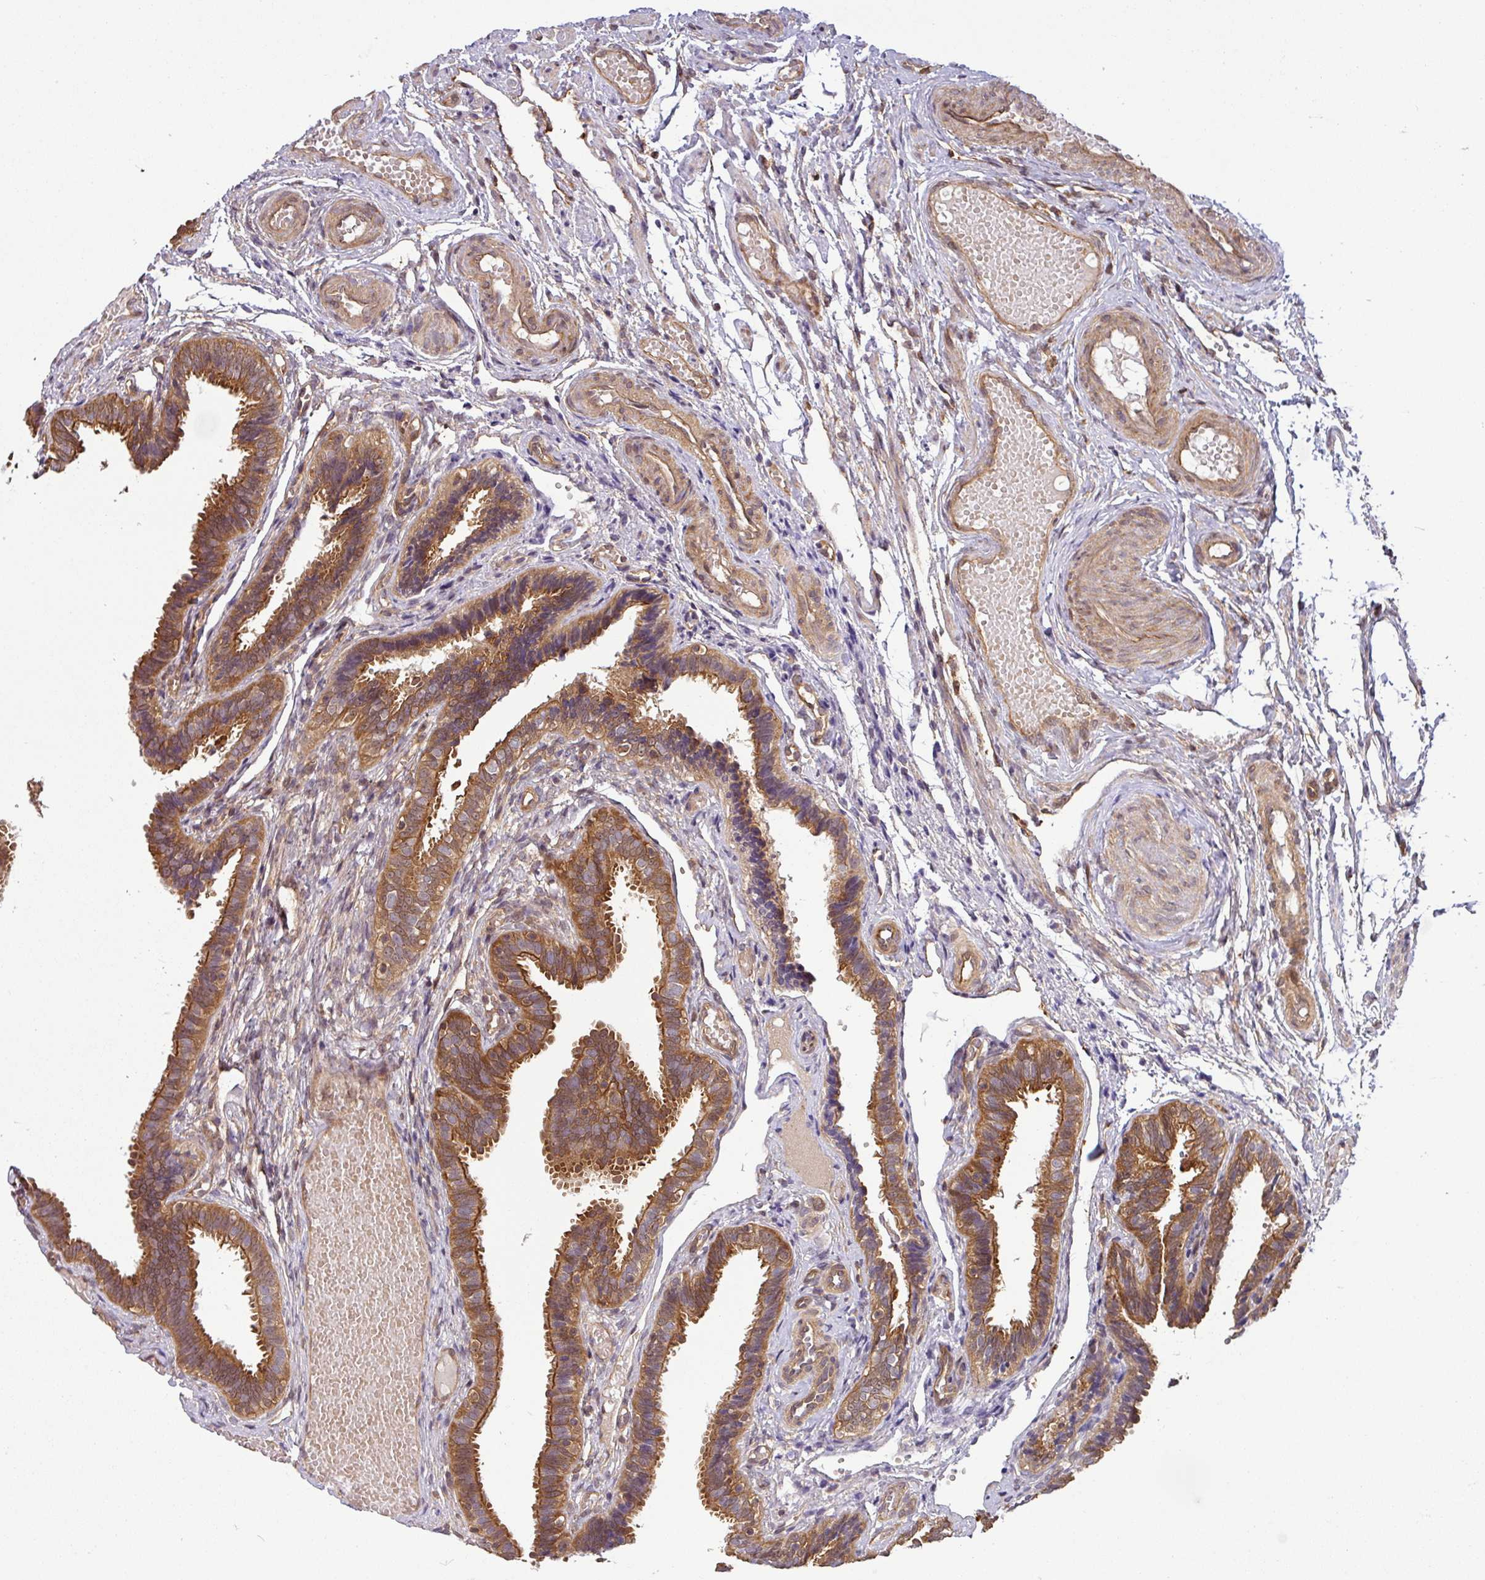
{"staining": {"intensity": "moderate", "quantity": ">75%", "location": "cytoplasmic/membranous"}, "tissue": "fallopian tube", "cell_type": "Glandular cells", "image_type": "normal", "snomed": [{"axis": "morphology", "description": "Normal tissue, NOS"}, {"axis": "topography", "description": "Fallopian tube"}], "caption": "The histopathology image exhibits immunohistochemical staining of unremarkable fallopian tube. There is moderate cytoplasmic/membranous positivity is appreciated in about >75% of glandular cells.", "gene": "SHB", "patient": {"sex": "female", "age": 37}}